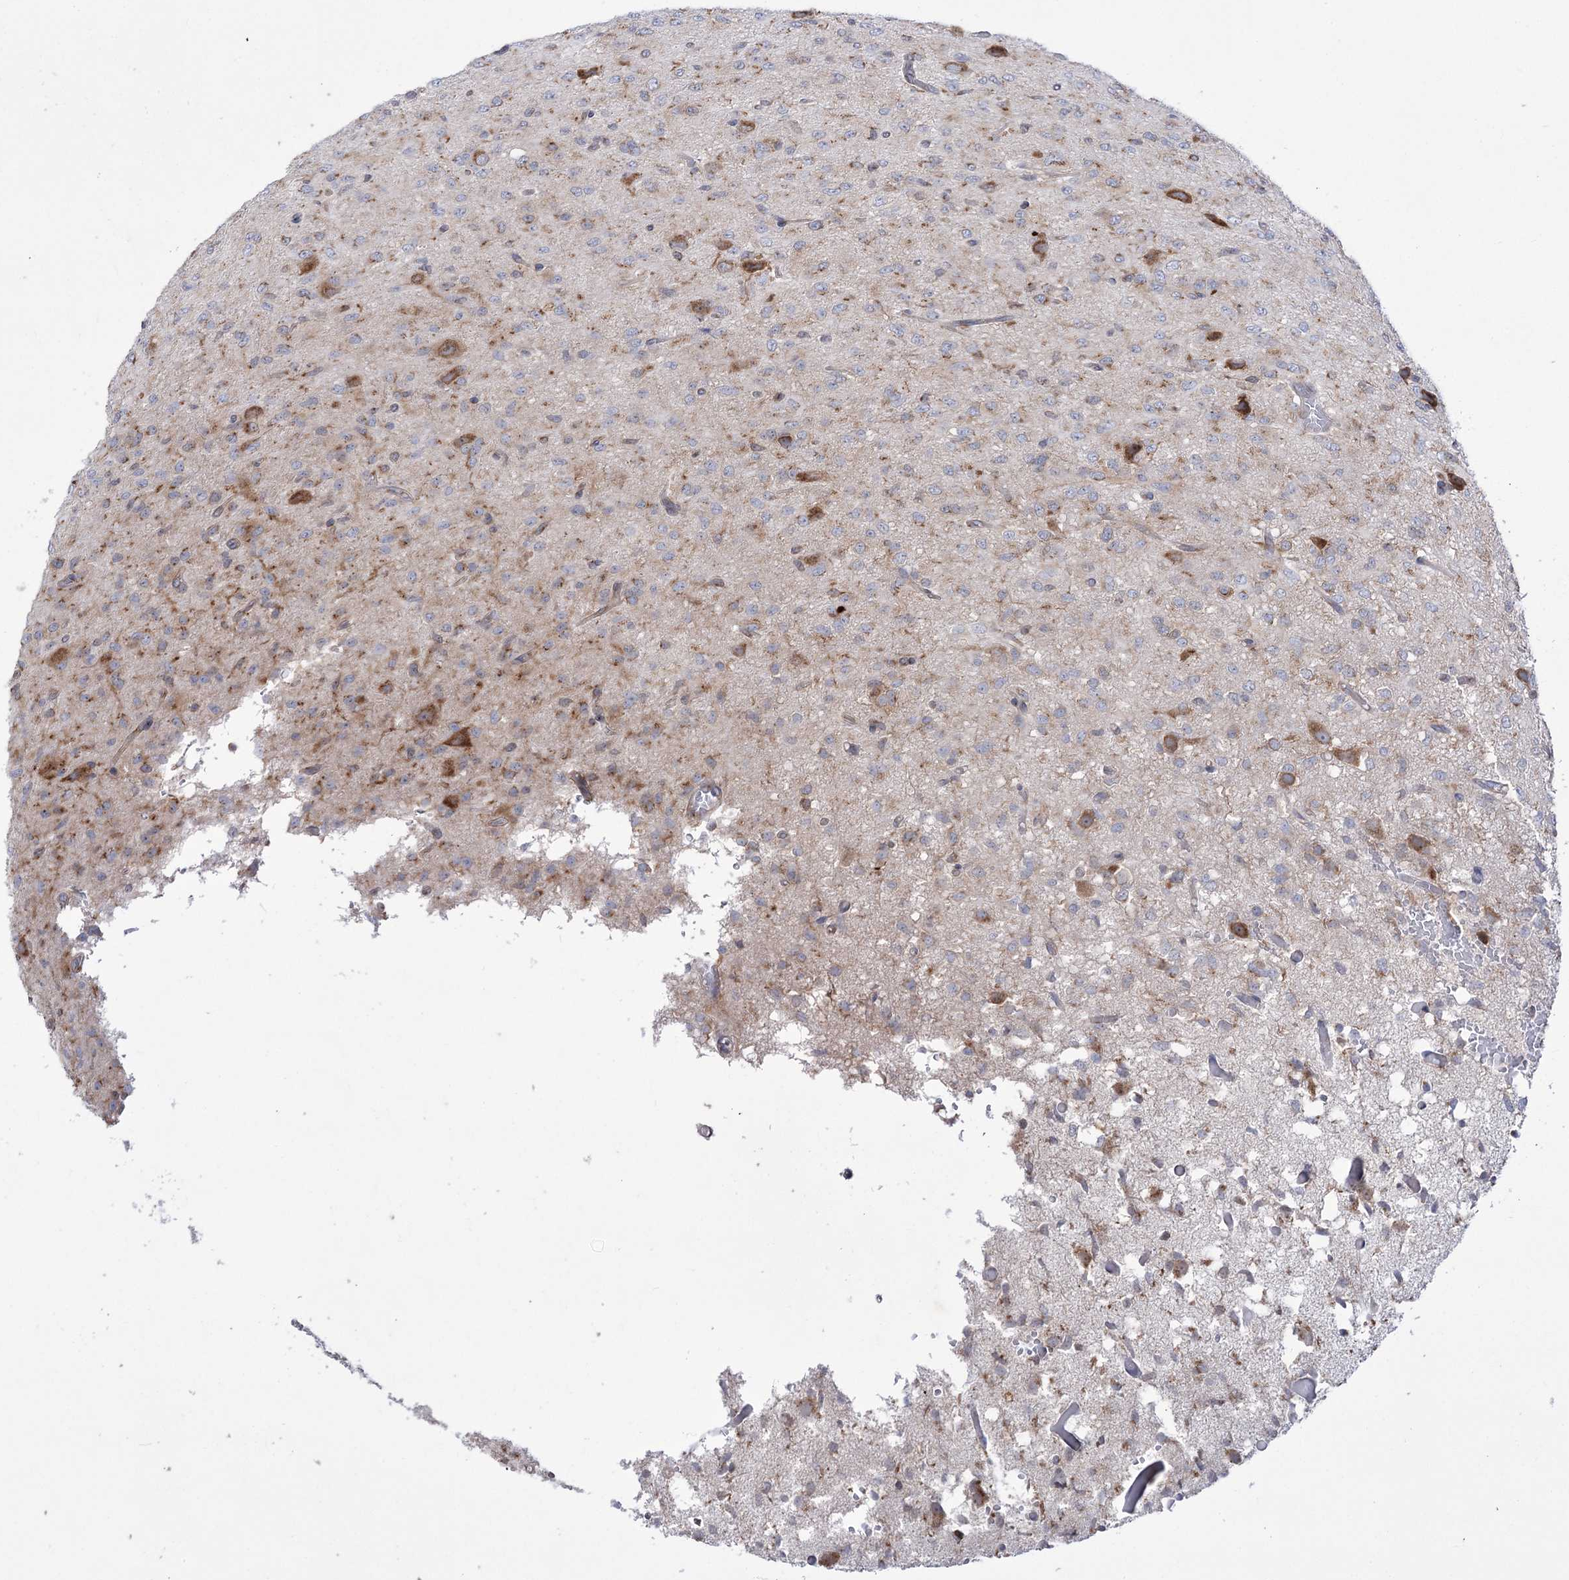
{"staining": {"intensity": "negative", "quantity": "none", "location": "none"}, "tissue": "glioma", "cell_type": "Tumor cells", "image_type": "cancer", "snomed": [{"axis": "morphology", "description": "Glioma, malignant, High grade"}, {"axis": "topography", "description": "Brain"}], "caption": "An immunohistochemistry histopathology image of glioma is shown. There is no staining in tumor cells of glioma. The staining is performed using DAB brown chromogen with nuclei counter-stained in using hematoxylin.", "gene": "ZNF622", "patient": {"sex": "female", "age": 59}}